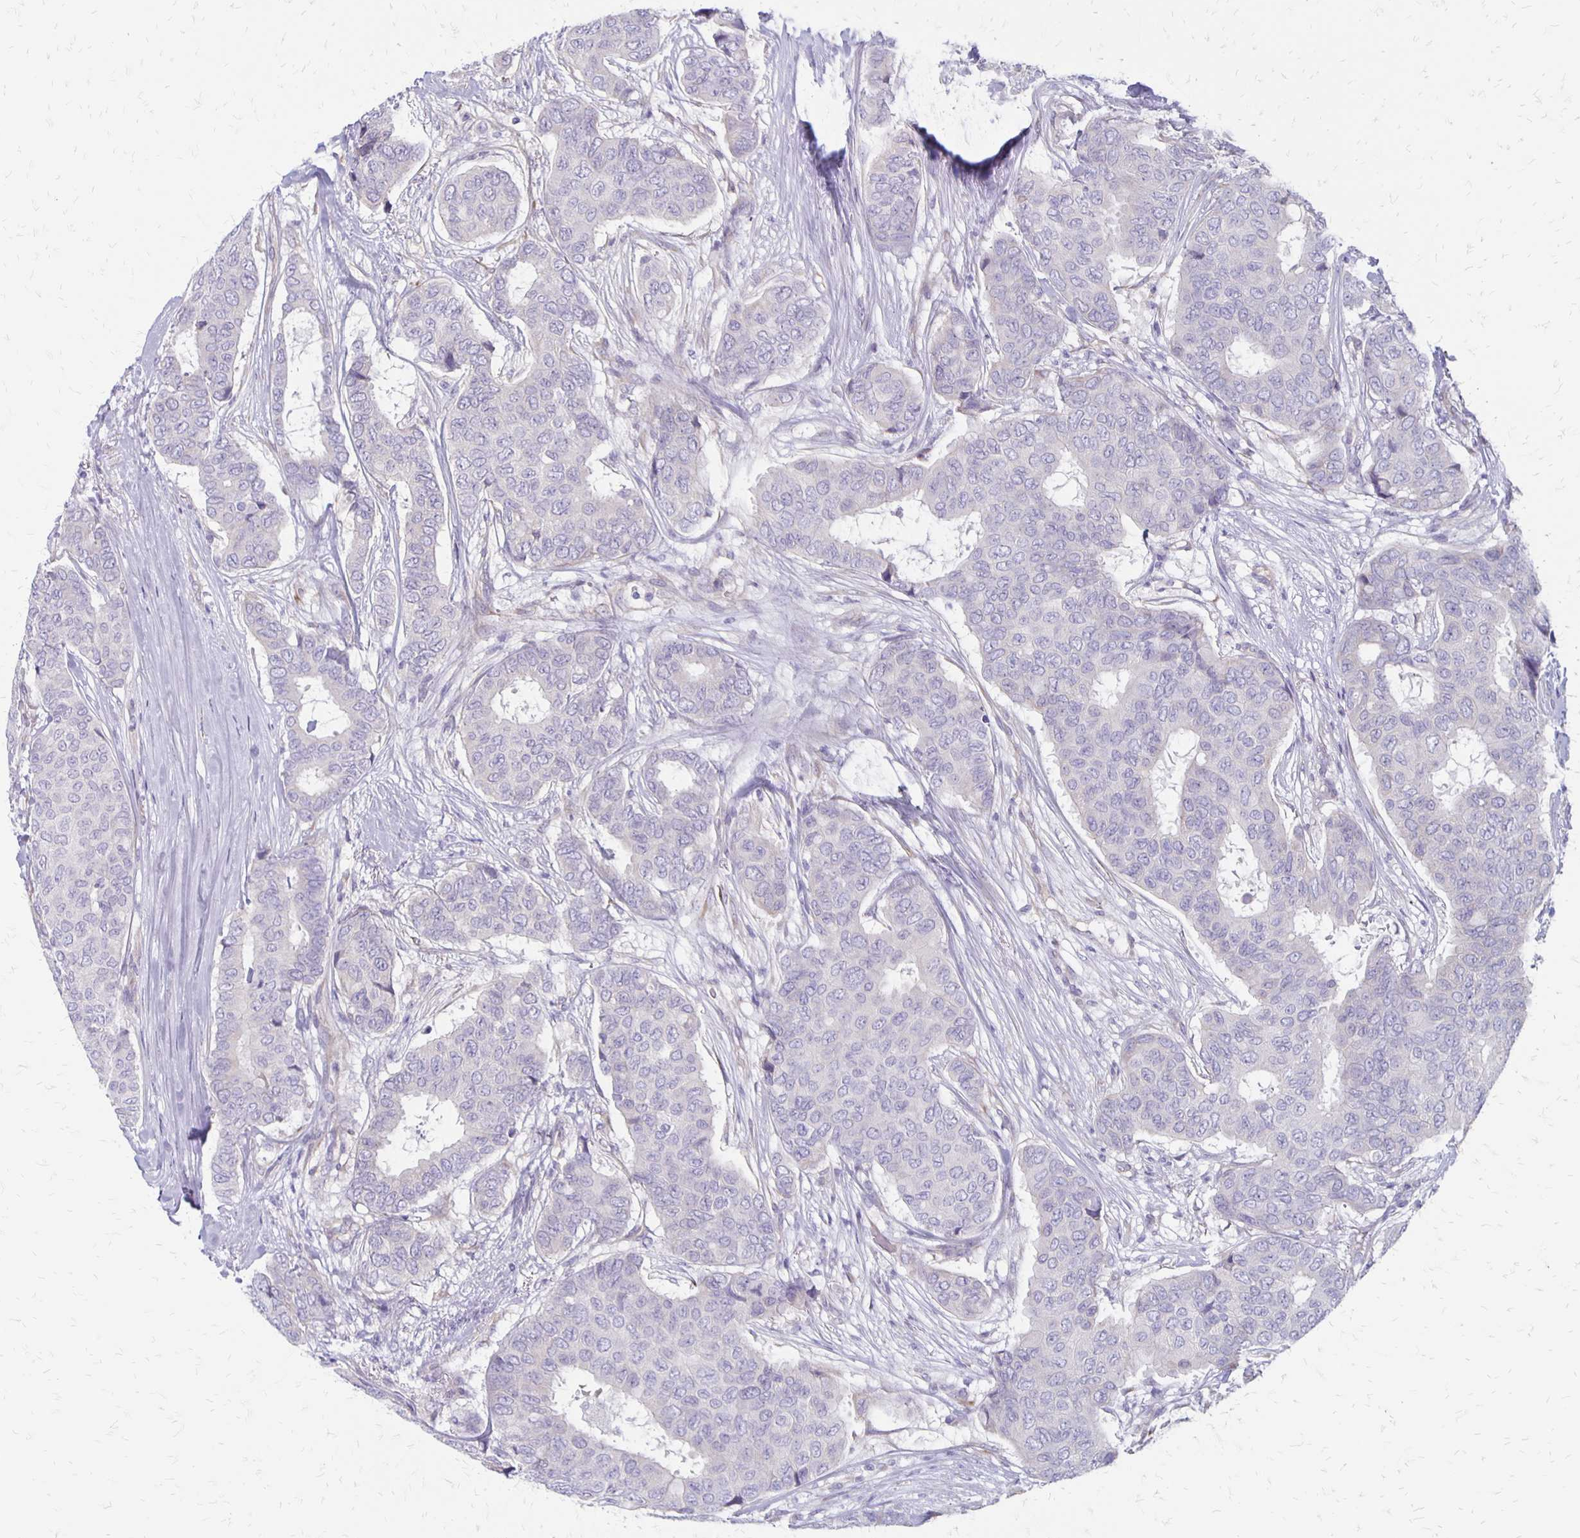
{"staining": {"intensity": "negative", "quantity": "none", "location": "none"}, "tissue": "breast cancer", "cell_type": "Tumor cells", "image_type": "cancer", "snomed": [{"axis": "morphology", "description": "Duct carcinoma"}, {"axis": "topography", "description": "Breast"}], "caption": "An image of human breast cancer (invasive ductal carcinoma) is negative for staining in tumor cells. Brightfield microscopy of IHC stained with DAB (3,3'-diaminobenzidine) (brown) and hematoxylin (blue), captured at high magnification.", "gene": "HOMER1", "patient": {"sex": "female", "age": 75}}